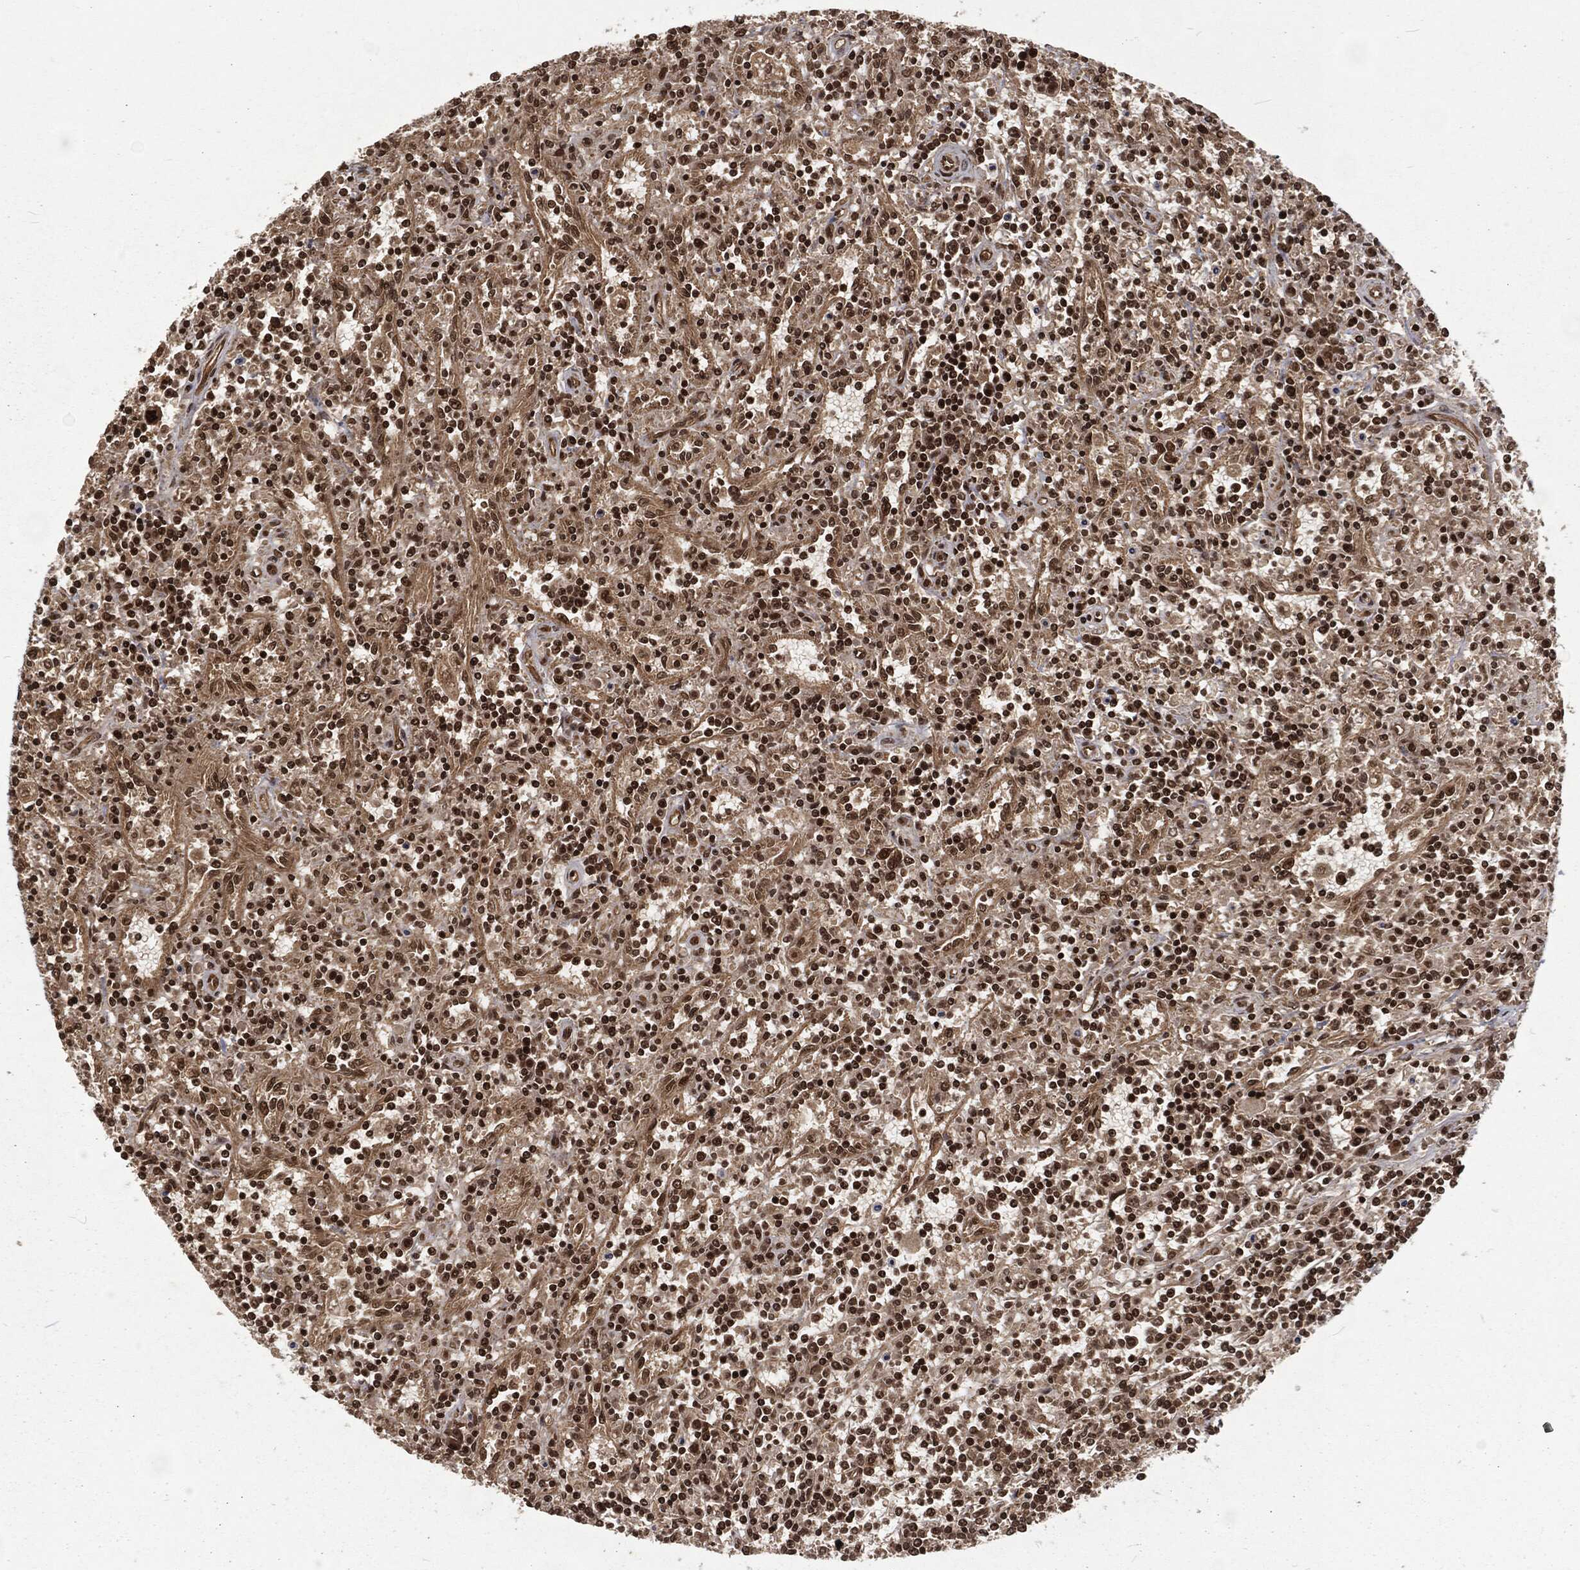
{"staining": {"intensity": "strong", "quantity": ">75%", "location": "nuclear"}, "tissue": "lymphoma", "cell_type": "Tumor cells", "image_type": "cancer", "snomed": [{"axis": "morphology", "description": "Malignant lymphoma, non-Hodgkin's type, Low grade"}, {"axis": "topography", "description": "Spleen"}], "caption": "The histopathology image shows a brown stain indicating the presence of a protein in the nuclear of tumor cells in lymphoma.", "gene": "NGRN", "patient": {"sex": "male", "age": 62}}